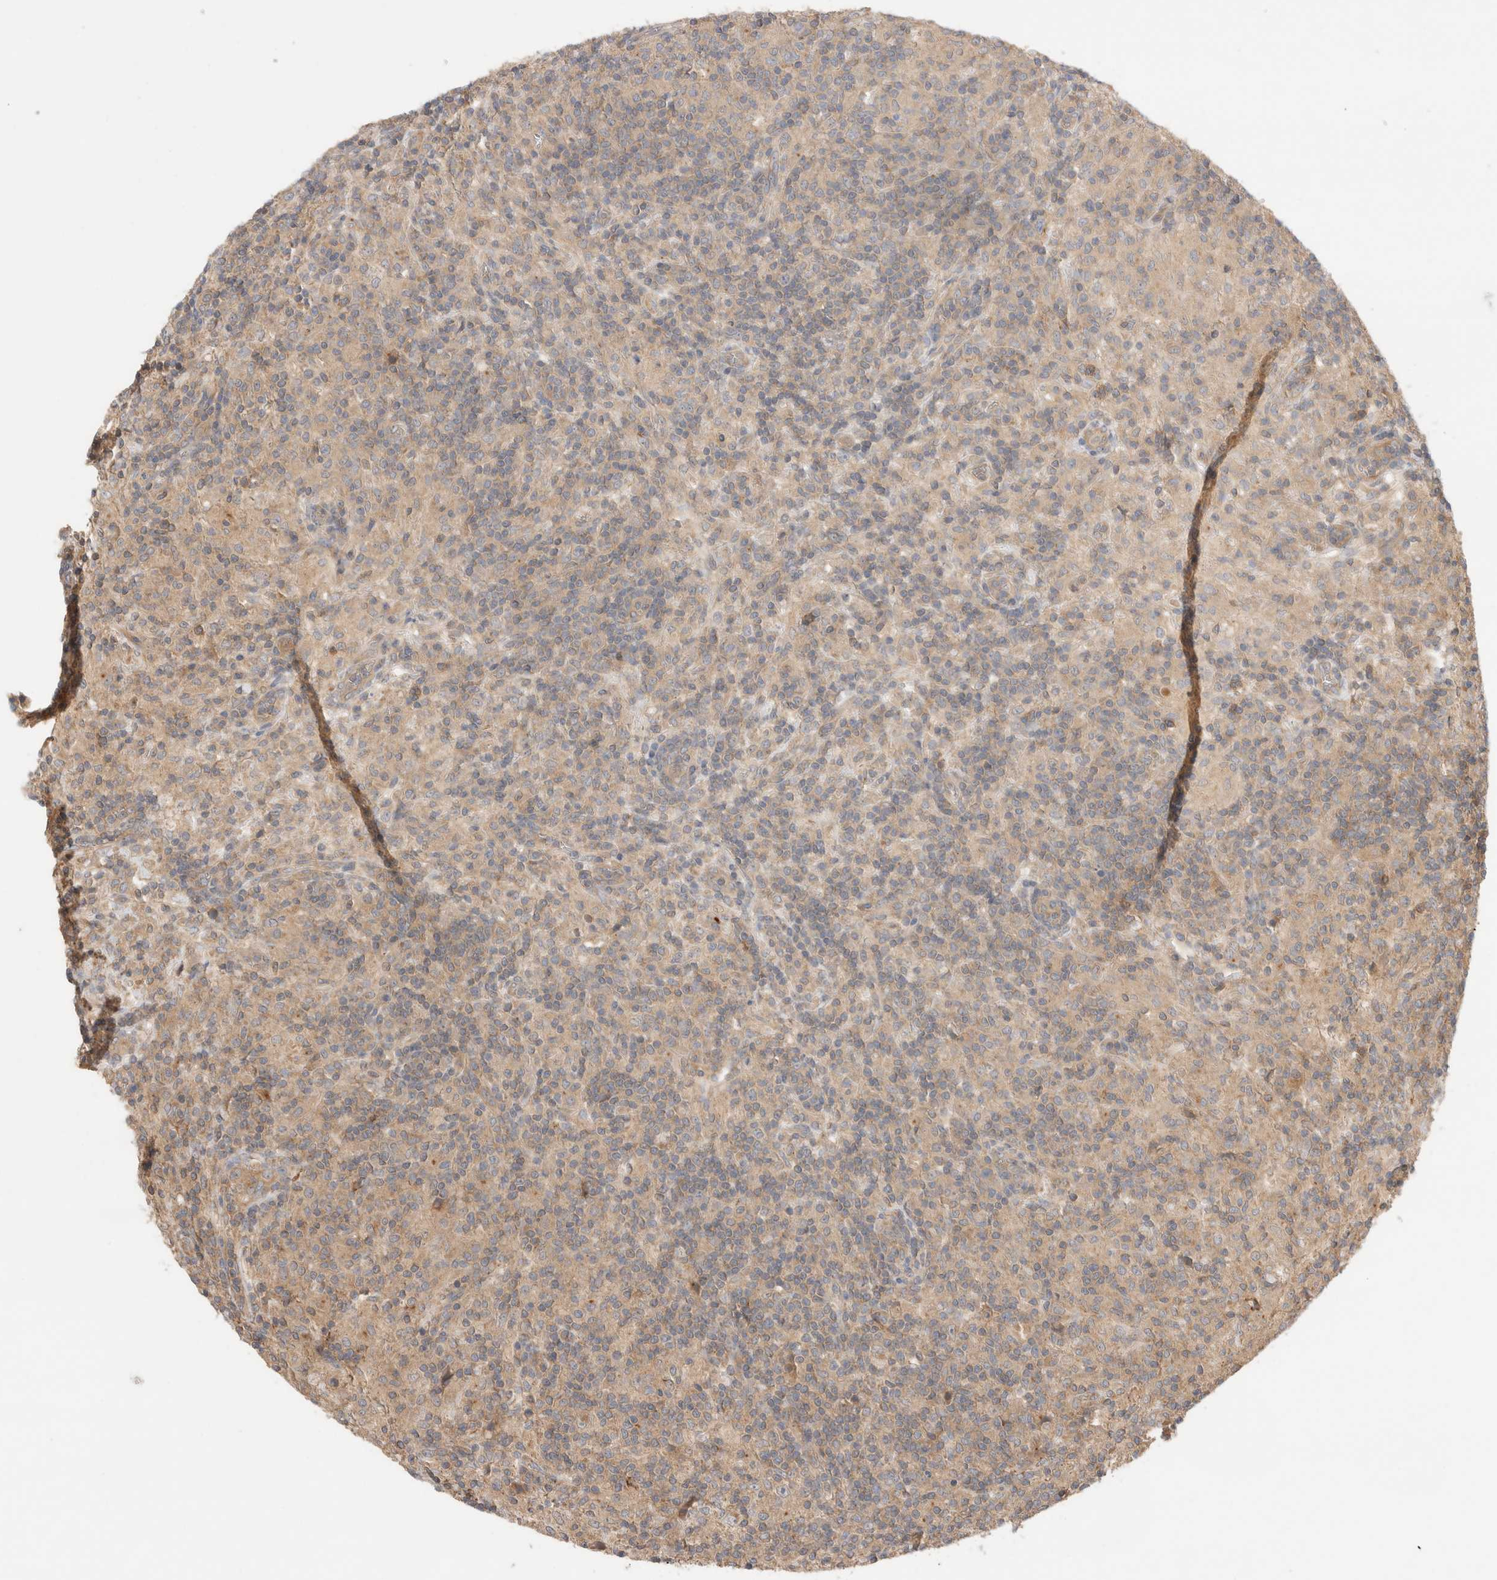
{"staining": {"intensity": "weak", "quantity": "<25%", "location": "cytoplasmic/membranous"}, "tissue": "lymphoma", "cell_type": "Tumor cells", "image_type": "cancer", "snomed": [{"axis": "morphology", "description": "Hodgkin's disease, NOS"}, {"axis": "topography", "description": "Lymph node"}], "caption": "DAB (3,3'-diaminobenzidine) immunohistochemical staining of Hodgkin's disease displays no significant expression in tumor cells.", "gene": "VPS28", "patient": {"sex": "male", "age": 70}}